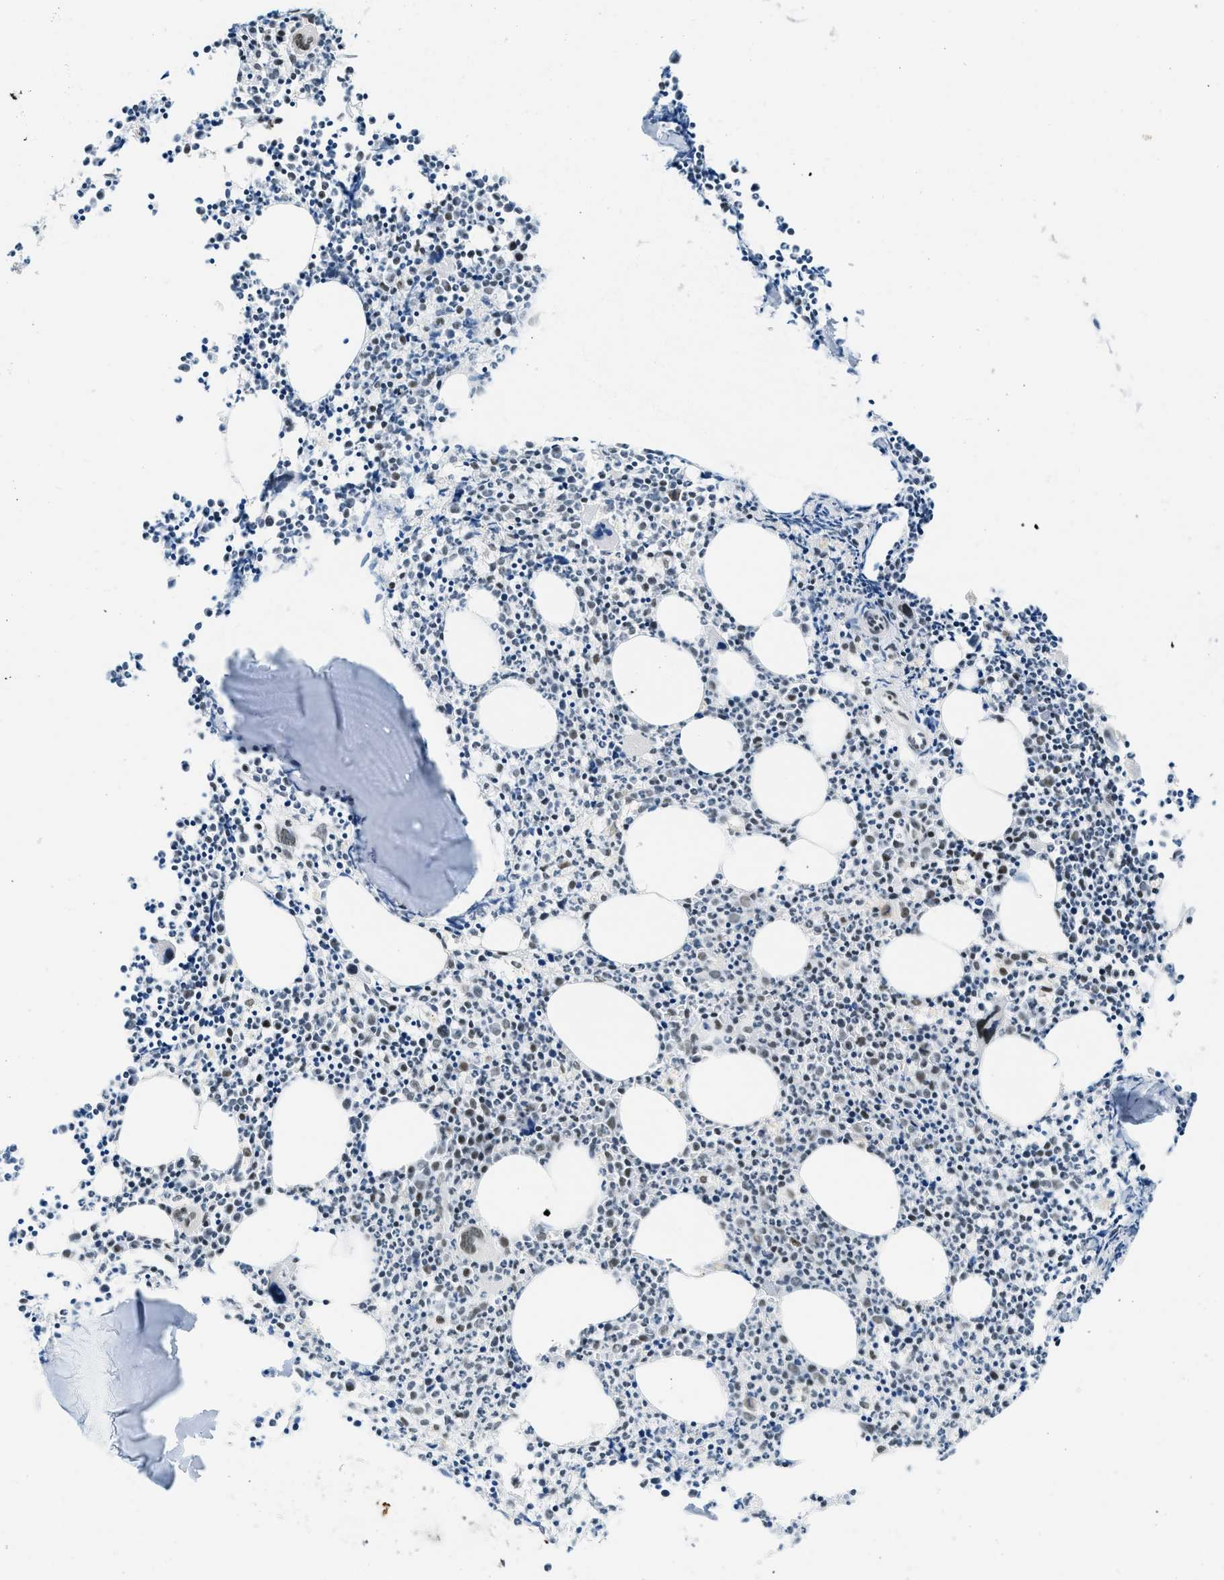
{"staining": {"intensity": "strong", "quantity": "25%-75%", "location": "nuclear"}, "tissue": "bone marrow", "cell_type": "Hematopoietic cells", "image_type": "normal", "snomed": [{"axis": "morphology", "description": "Normal tissue, NOS"}, {"axis": "morphology", "description": "Inflammation, NOS"}, {"axis": "topography", "description": "Bone marrow"}], "caption": "IHC histopathology image of benign bone marrow: human bone marrow stained using immunohistochemistry (IHC) reveals high levels of strong protein expression localized specifically in the nuclear of hematopoietic cells, appearing as a nuclear brown color.", "gene": "URB1", "patient": {"sex": "female", "age": 53}}